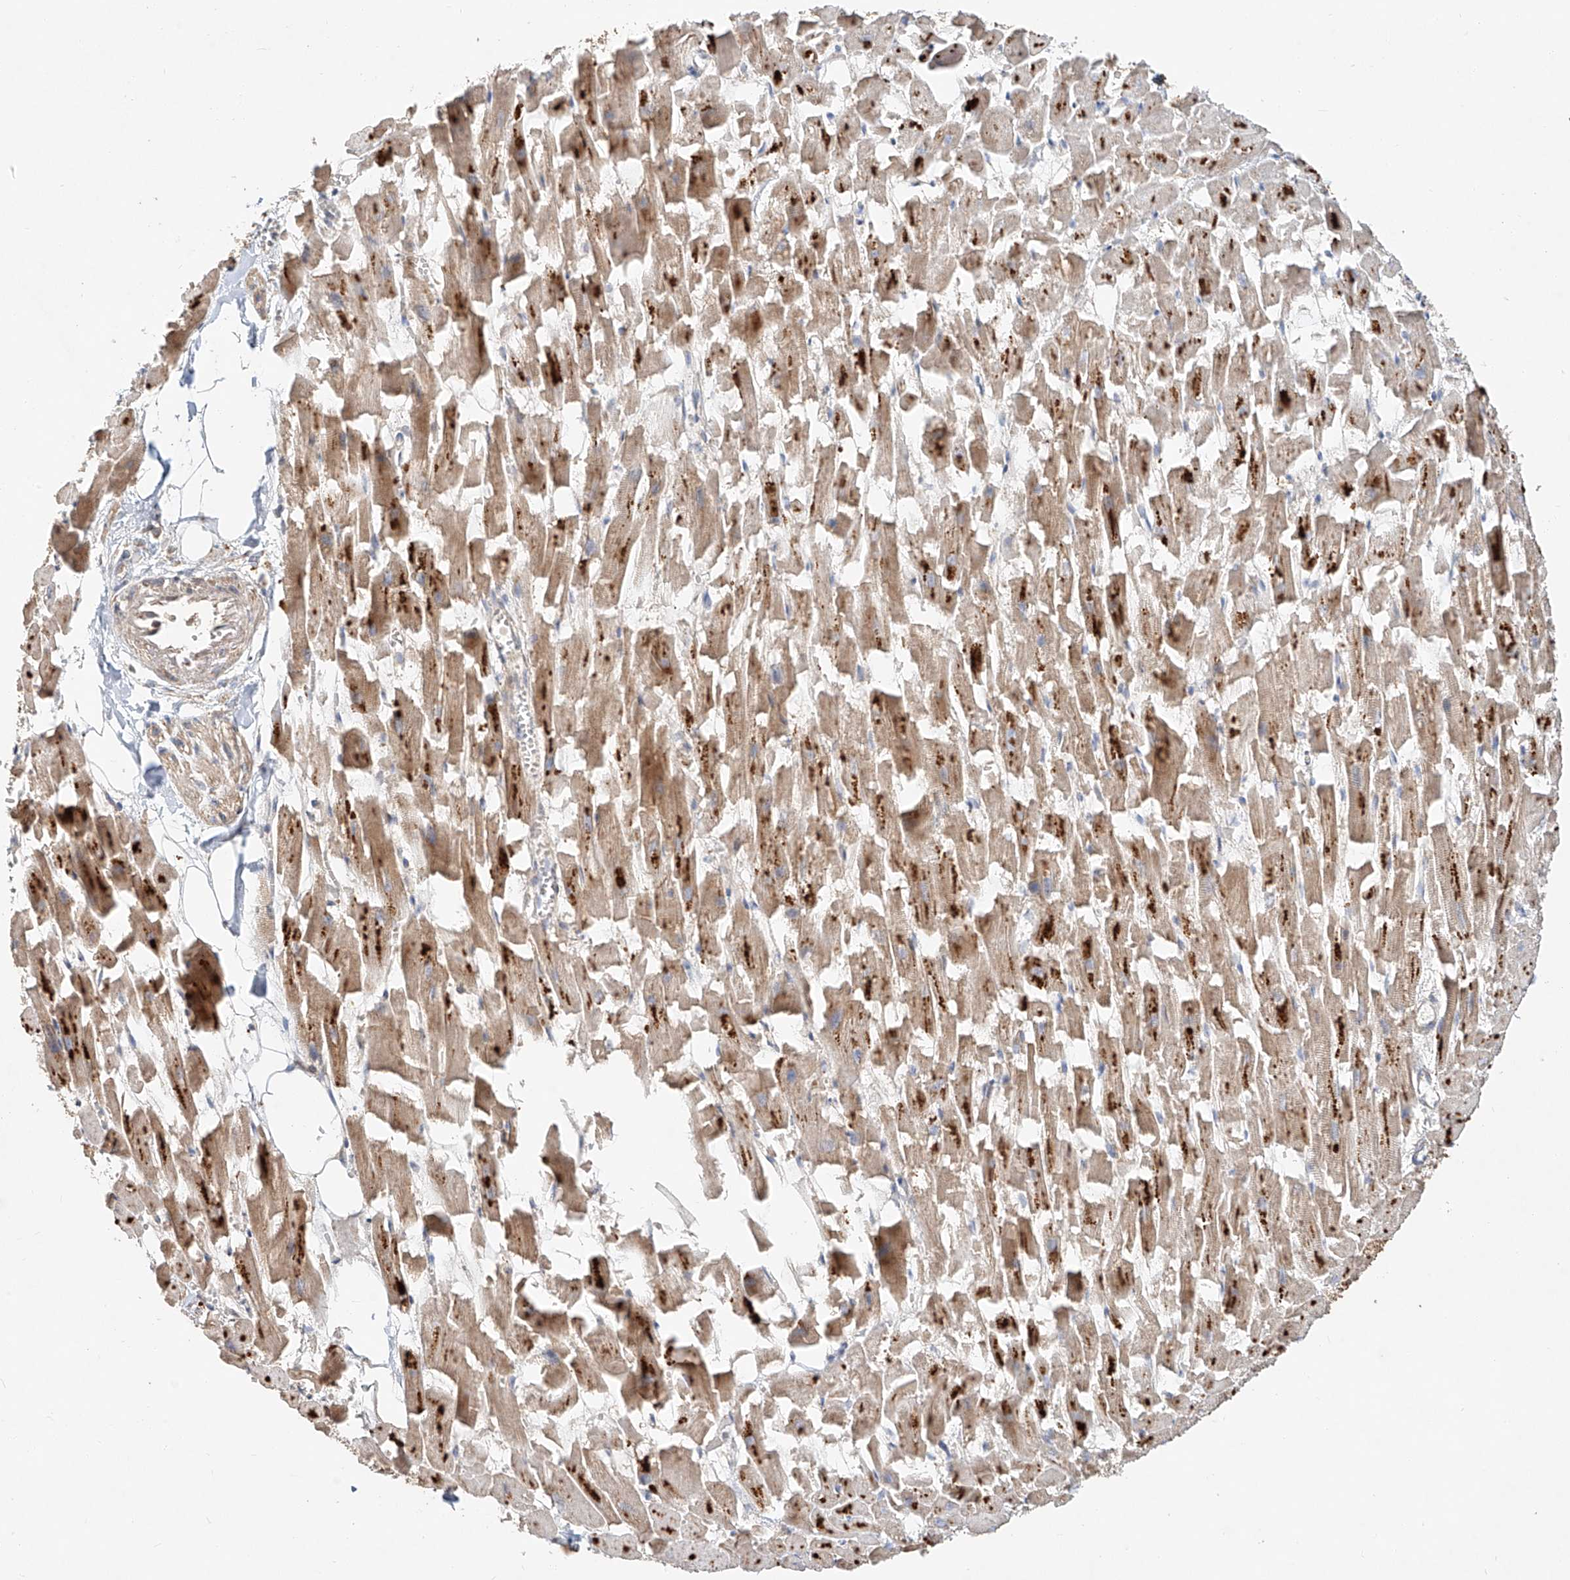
{"staining": {"intensity": "moderate", "quantity": ">75%", "location": "cytoplasmic/membranous"}, "tissue": "heart muscle", "cell_type": "Cardiomyocytes", "image_type": "normal", "snomed": [{"axis": "morphology", "description": "Normal tissue, NOS"}, {"axis": "topography", "description": "Heart"}], "caption": "Protein expression analysis of normal heart muscle shows moderate cytoplasmic/membranous staining in about >75% of cardiomyocytes.", "gene": "TMEM61", "patient": {"sex": "female", "age": 64}}